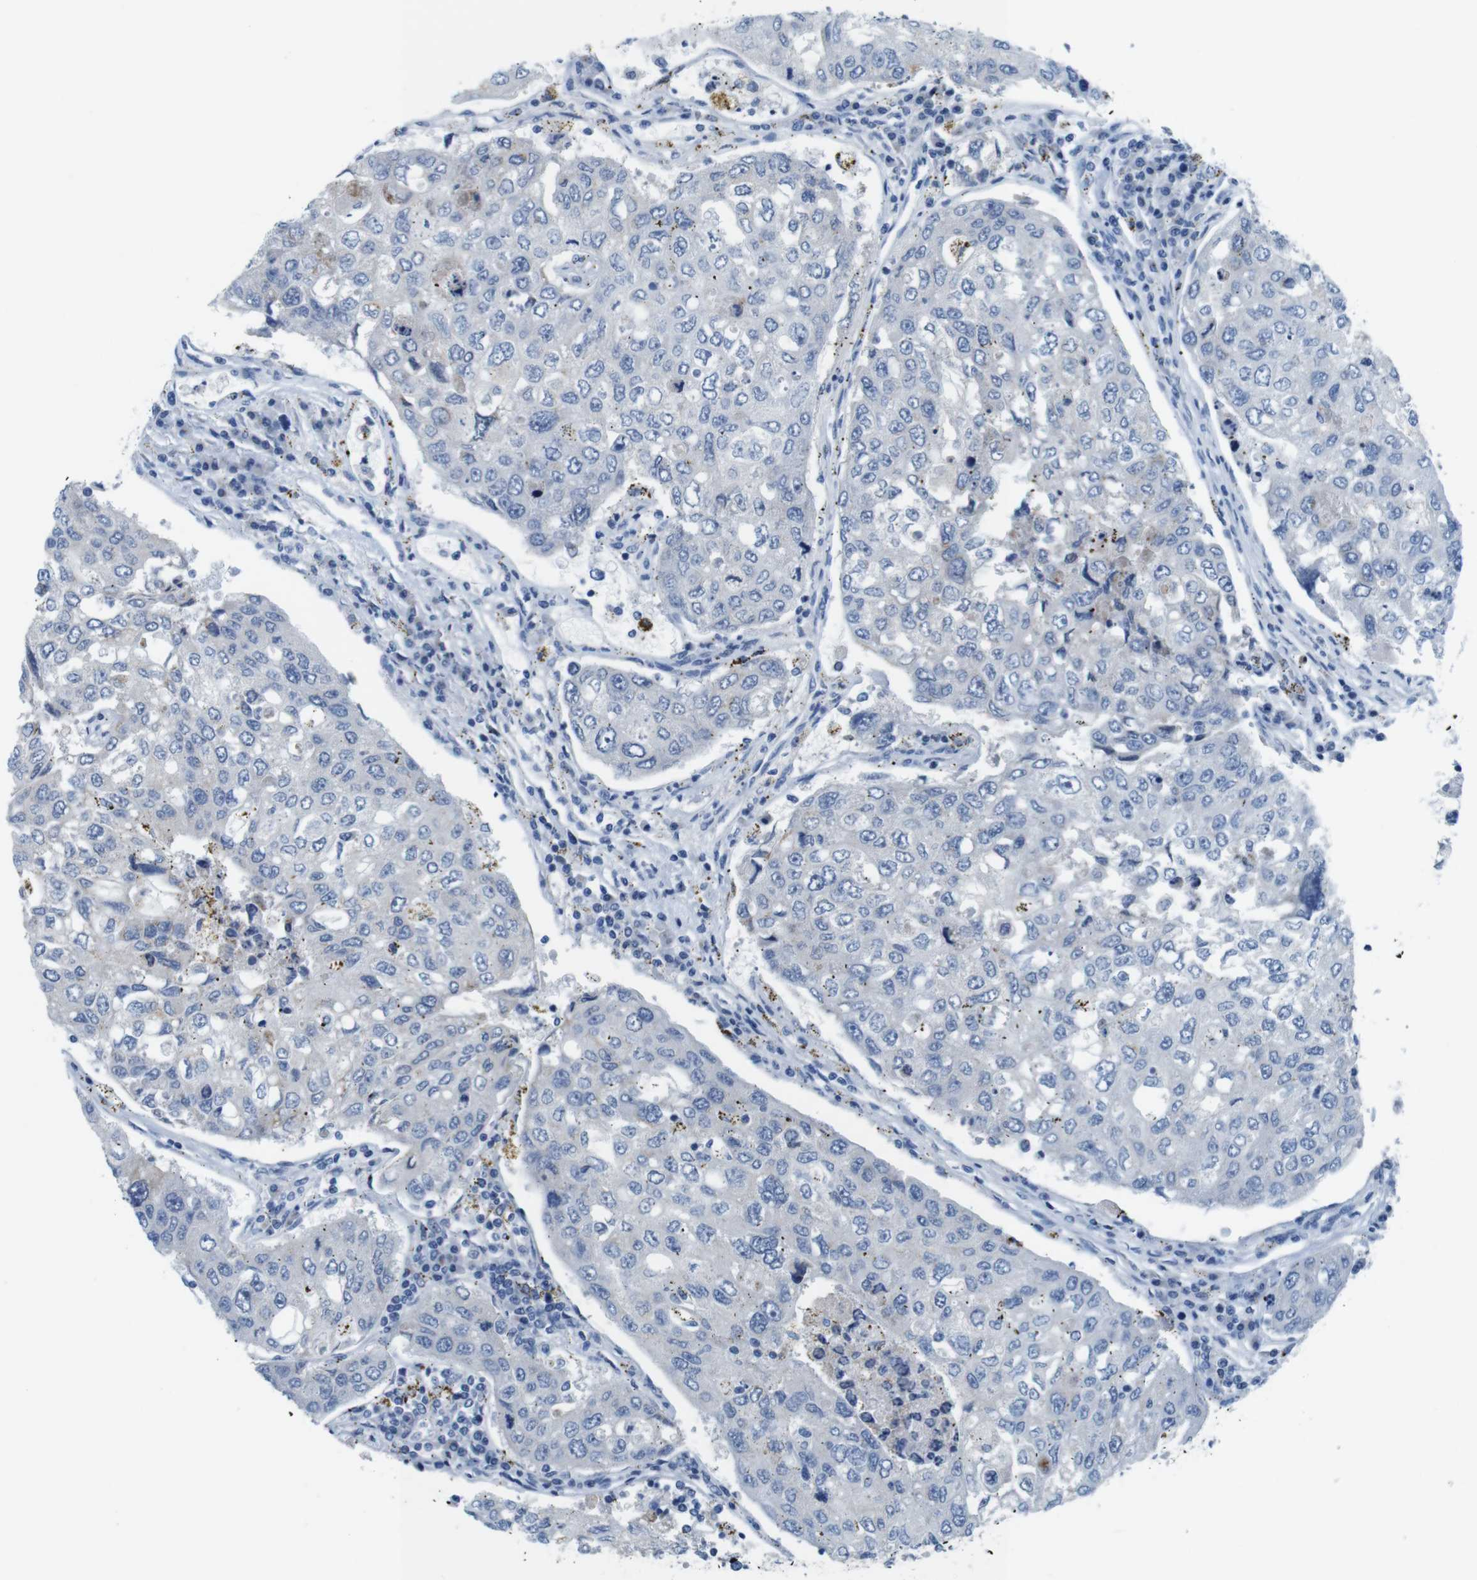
{"staining": {"intensity": "negative", "quantity": "none", "location": "none"}, "tissue": "urothelial cancer", "cell_type": "Tumor cells", "image_type": "cancer", "snomed": [{"axis": "morphology", "description": "Urothelial carcinoma, High grade"}, {"axis": "topography", "description": "Lymph node"}, {"axis": "topography", "description": "Urinary bladder"}], "caption": "Urothelial carcinoma (high-grade) stained for a protein using immunohistochemistry demonstrates no expression tumor cells.", "gene": "GOLGA2", "patient": {"sex": "male", "age": 51}}